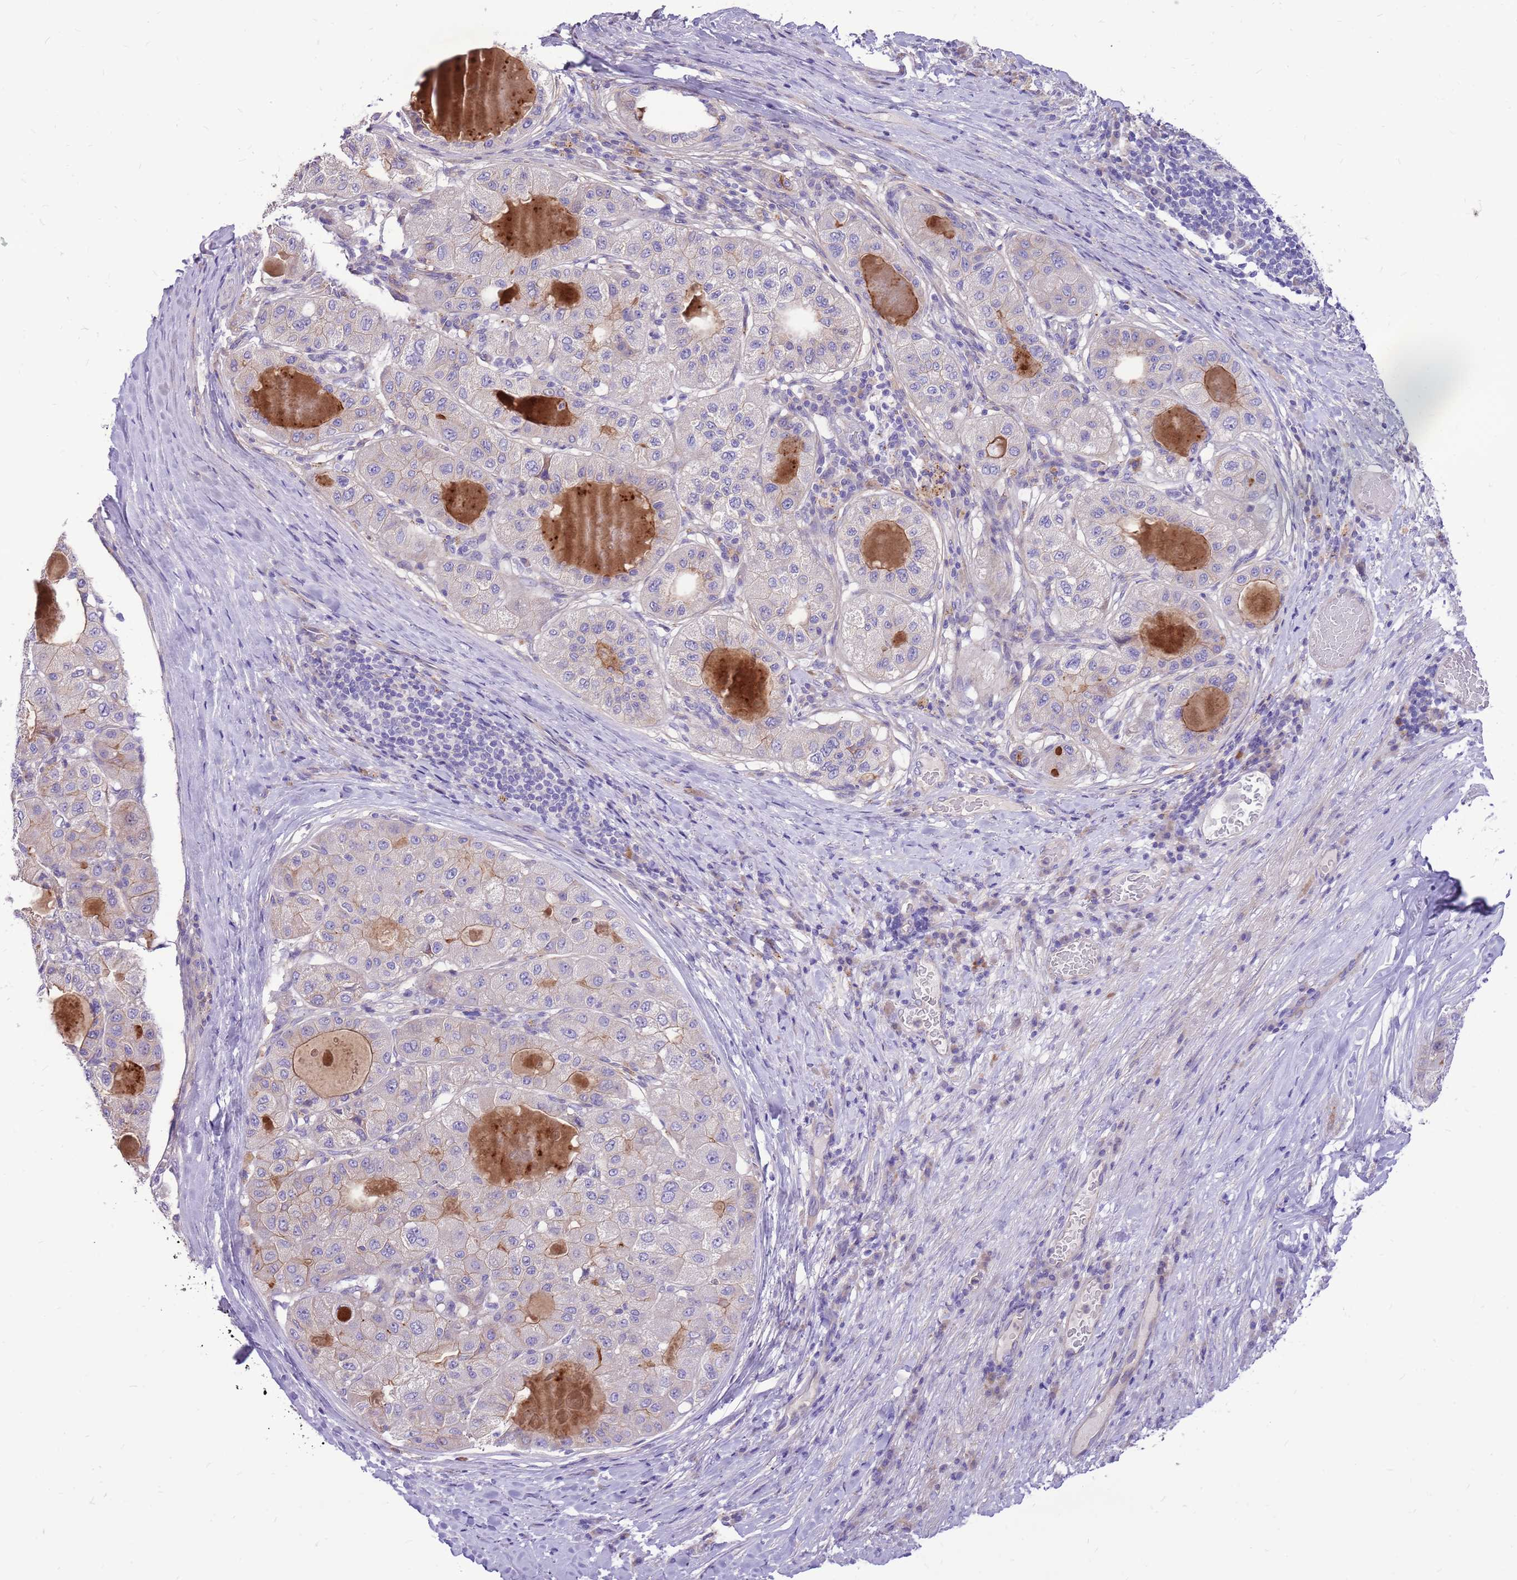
{"staining": {"intensity": "moderate", "quantity": "<25%", "location": "cytoplasmic/membranous"}, "tissue": "liver cancer", "cell_type": "Tumor cells", "image_type": "cancer", "snomed": [{"axis": "morphology", "description": "Carcinoma, Hepatocellular, NOS"}, {"axis": "topography", "description": "Liver"}], "caption": "This is an image of IHC staining of liver cancer, which shows moderate expression in the cytoplasmic/membranous of tumor cells.", "gene": "NTN4", "patient": {"sex": "male", "age": 80}}